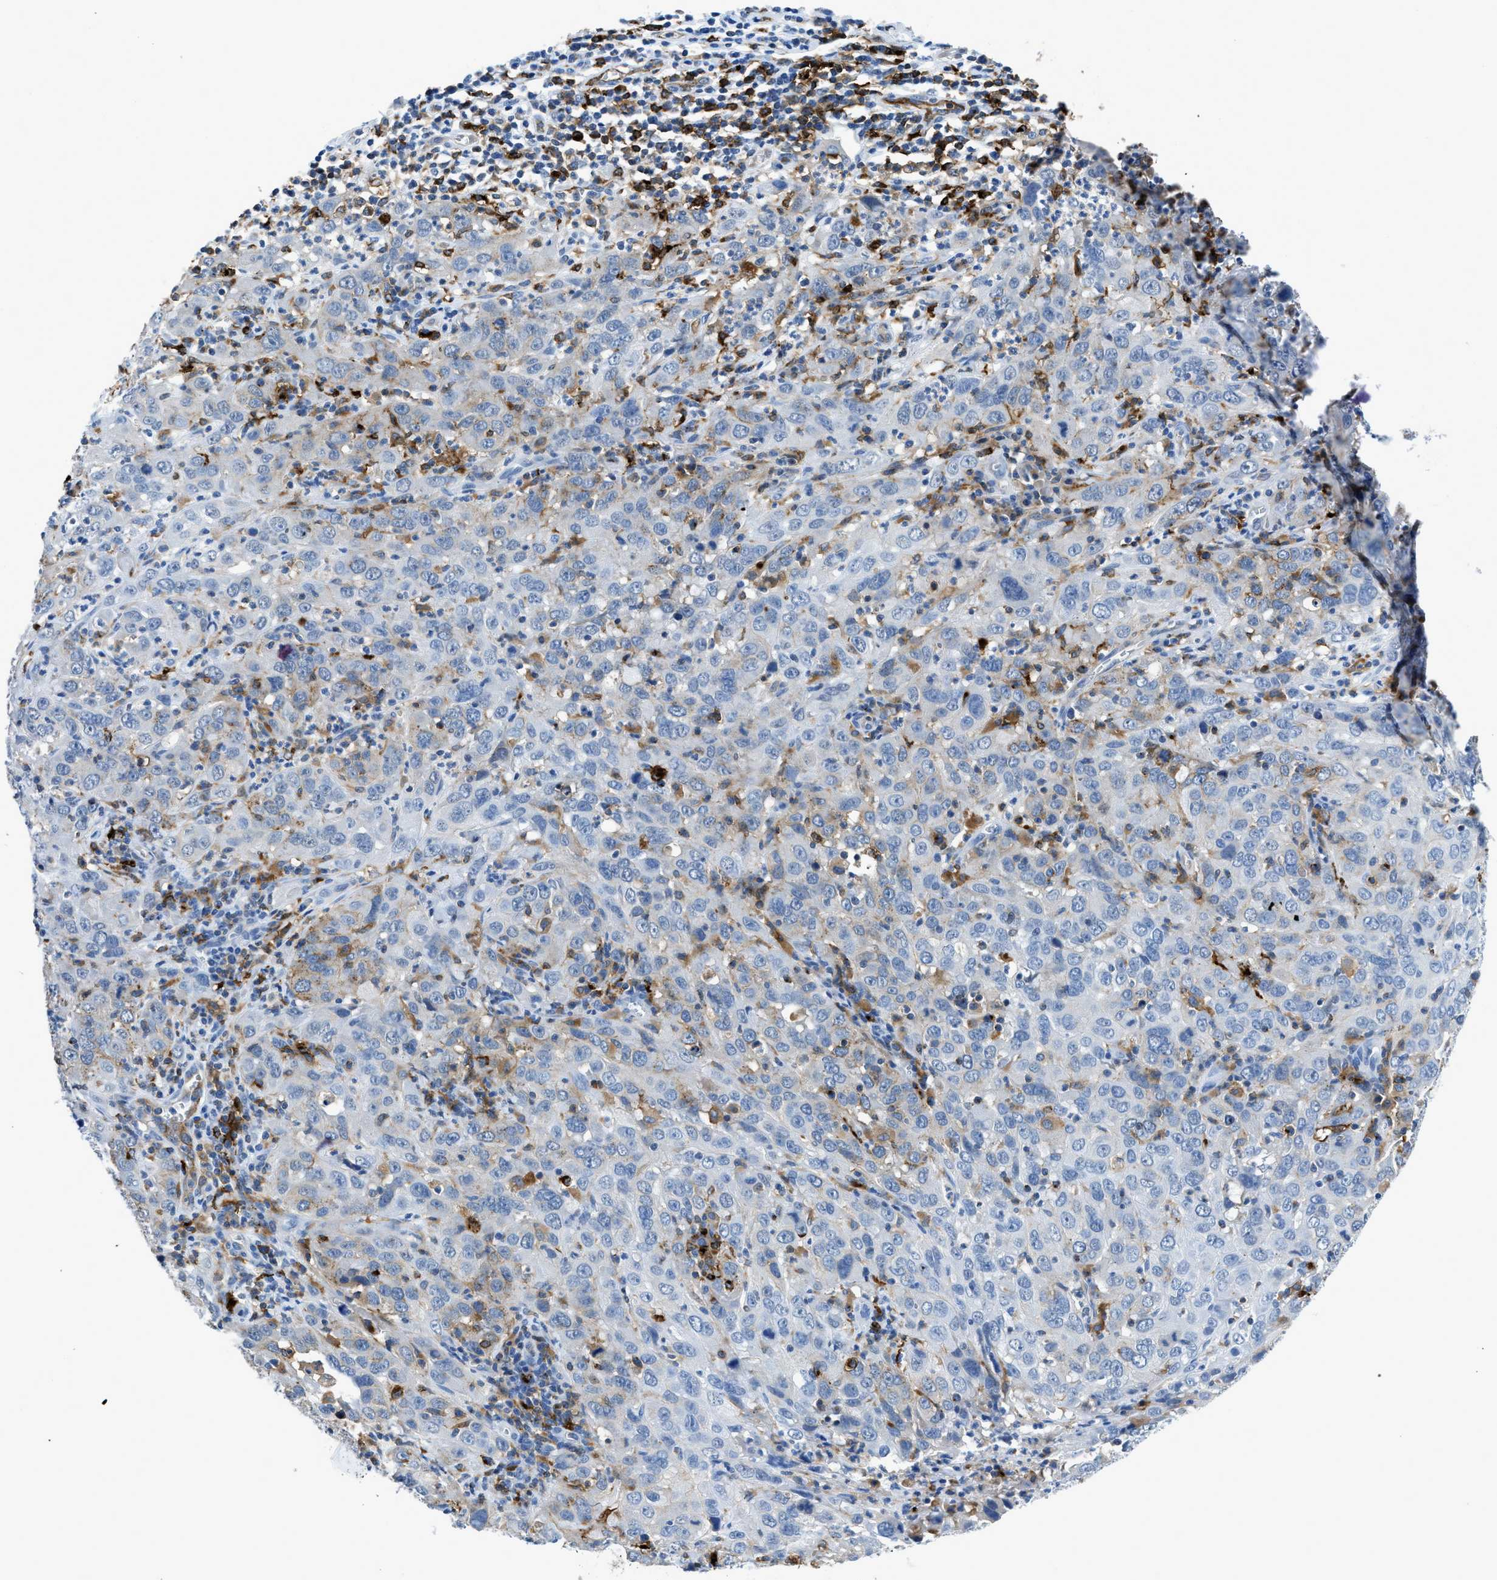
{"staining": {"intensity": "weak", "quantity": "<25%", "location": "cytoplasmic/membranous"}, "tissue": "cervical cancer", "cell_type": "Tumor cells", "image_type": "cancer", "snomed": [{"axis": "morphology", "description": "Squamous cell carcinoma, NOS"}, {"axis": "topography", "description": "Cervix"}], "caption": "Tumor cells show no significant staining in squamous cell carcinoma (cervical). (DAB immunohistochemistry visualized using brightfield microscopy, high magnification).", "gene": "CD226", "patient": {"sex": "female", "age": 32}}